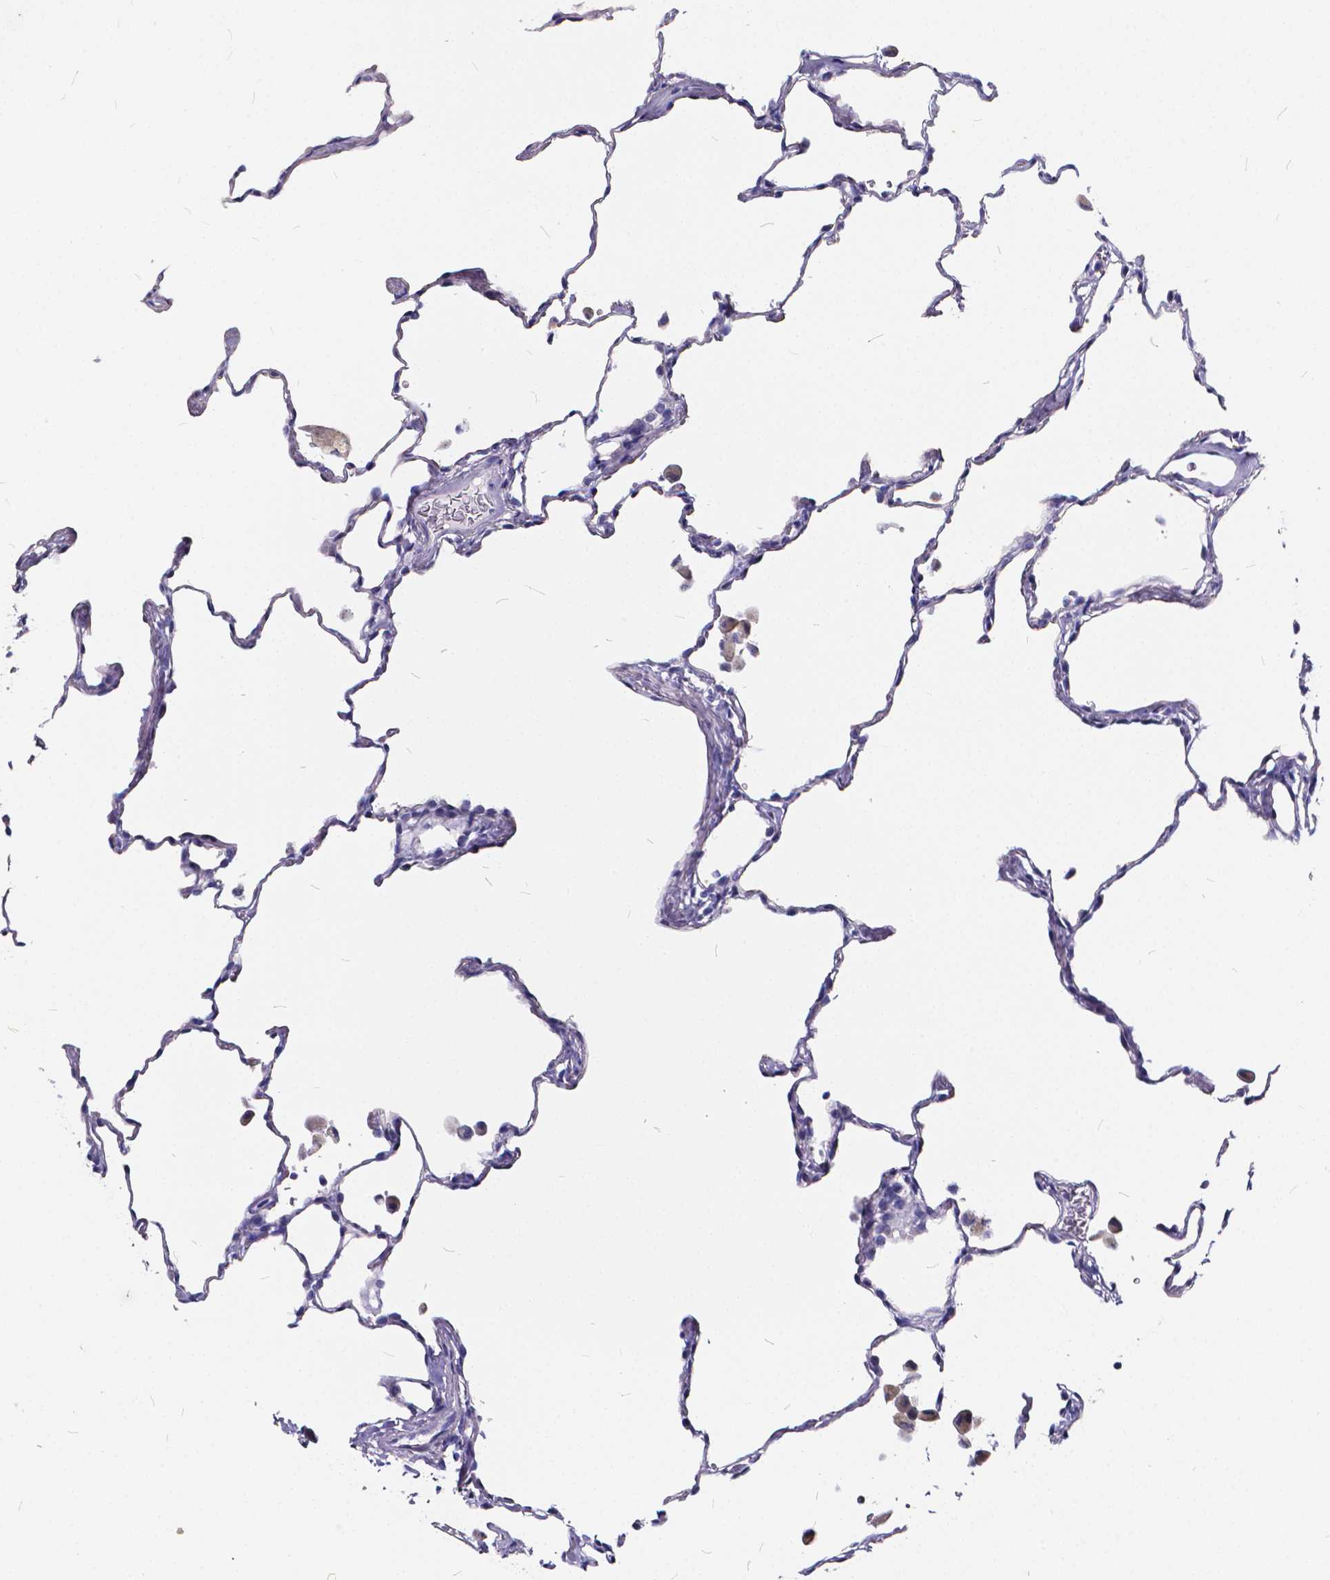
{"staining": {"intensity": "negative", "quantity": "none", "location": "none"}, "tissue": "lung", "cell_type": "Alveolar cells", "image_type": "normal", "snomed": [{"axis": "morphology", "description": "Normal tissue, NOS"}, {"axis": "topography", "description": "Lung"}], "caption": "Protein analysis of benign lung exhibits no significant staining in alveolar cells. The staining was performed using DAB to visualize the protein expression in brown, while the nuclei were stained in blue with hematoxylin (Magnification: 20x).", "gene": "SPEF2", "patient": {"sex": "female", "age": 47}}